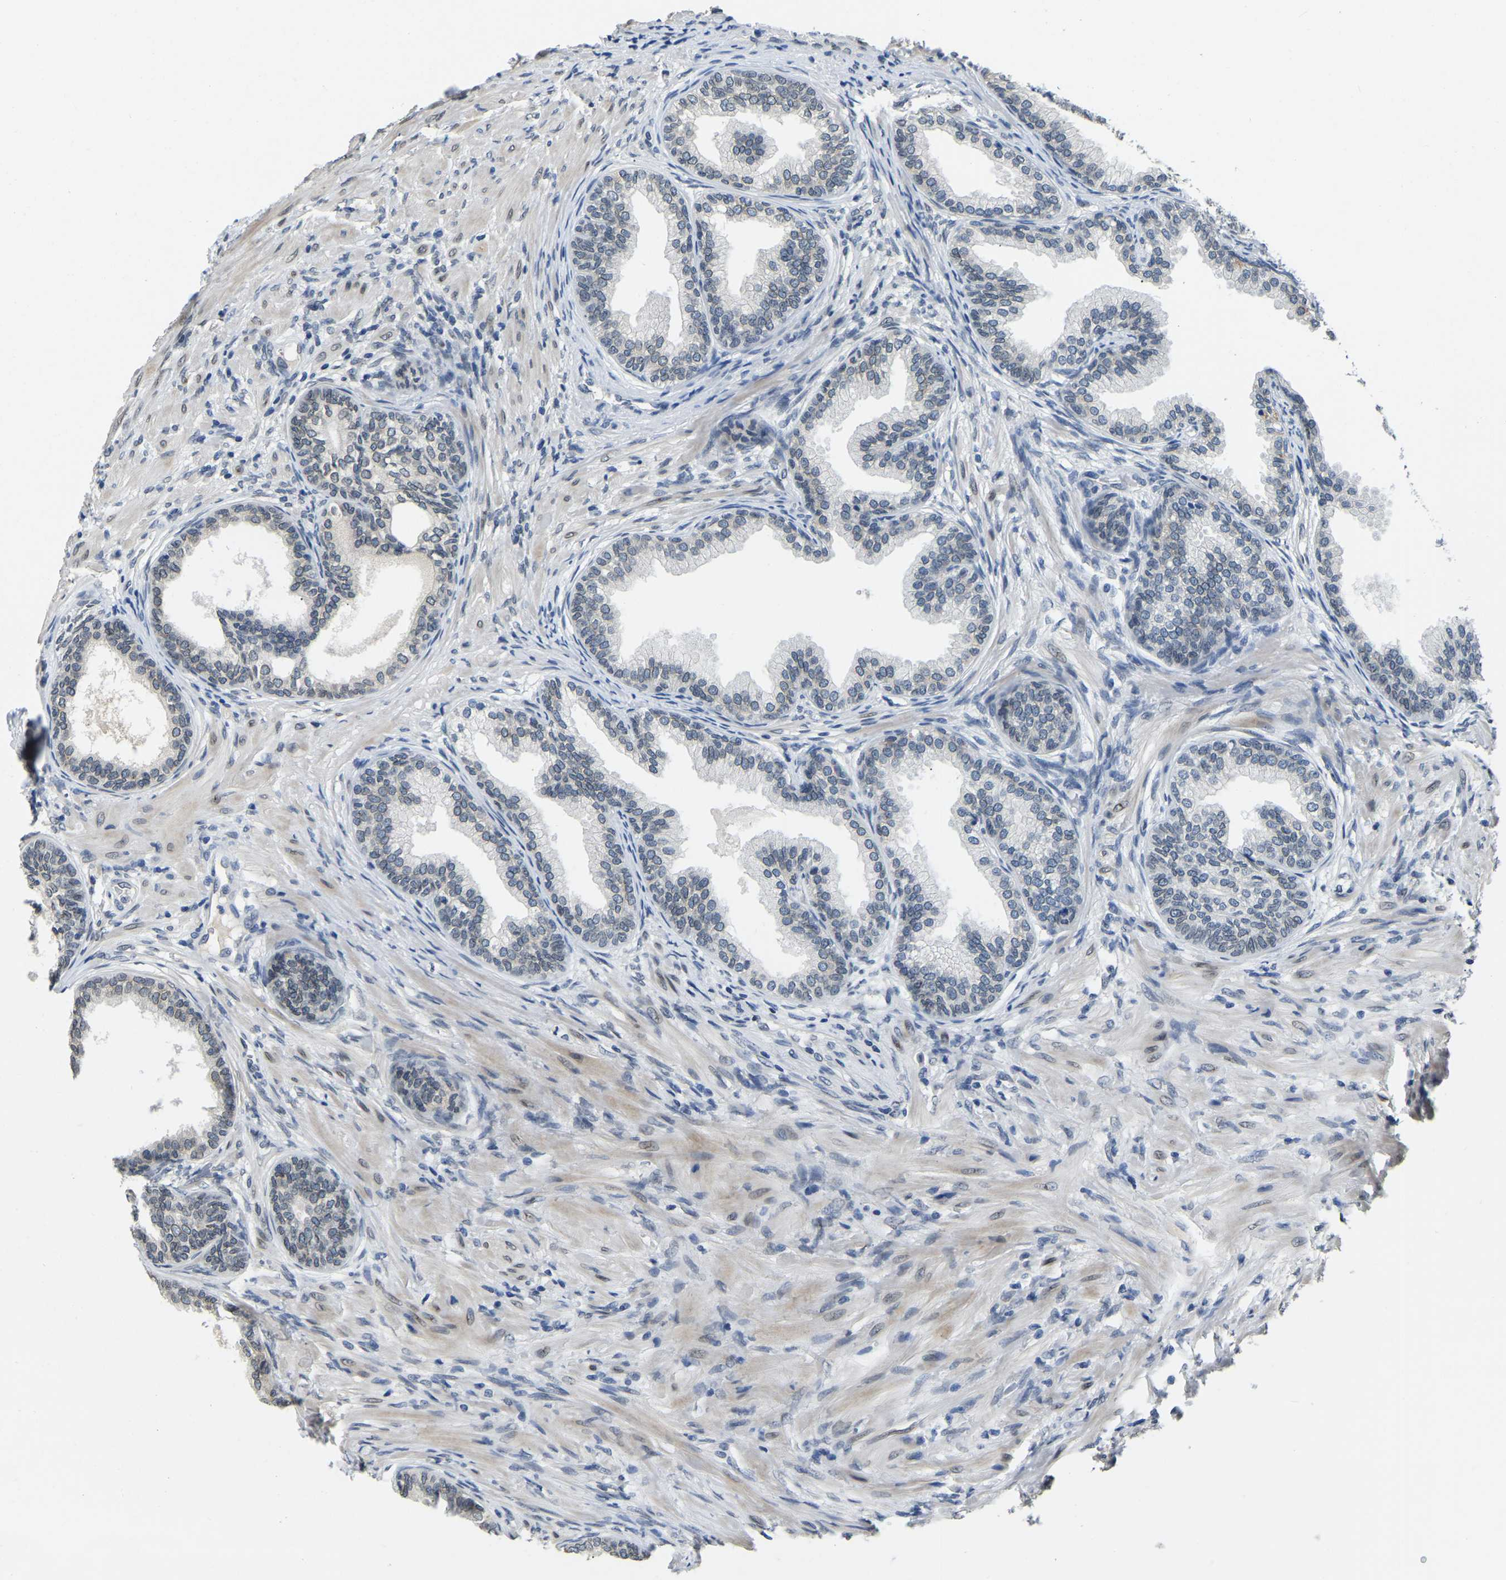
{"staining": {"intensity": "weak", "quantity": ">75%", "location": "cytoplasmic/membranous,nuclear"}, "tissue": "prostate", "cell_type": "Glandular cells", "image_type": "normal", "snomed": [{"axis": "morphology", "description": "Normal tissue, NOS"}, {"axis": "topography", "description": "Prostate"}], "caption": "Immunohistochemical staining of normal human prostate displays low levels of weak cytoplasmic/membranous,nuclear staining in approximately >75% of glandular cells. (Stains: DAB (3,3'-diaminobenzidine) in brown, nuclei in blue, Microscopy: brightfield microscopy at high magnification).", "gene": "RANBP2", "patient": {"sex": "male", "age": 76}}